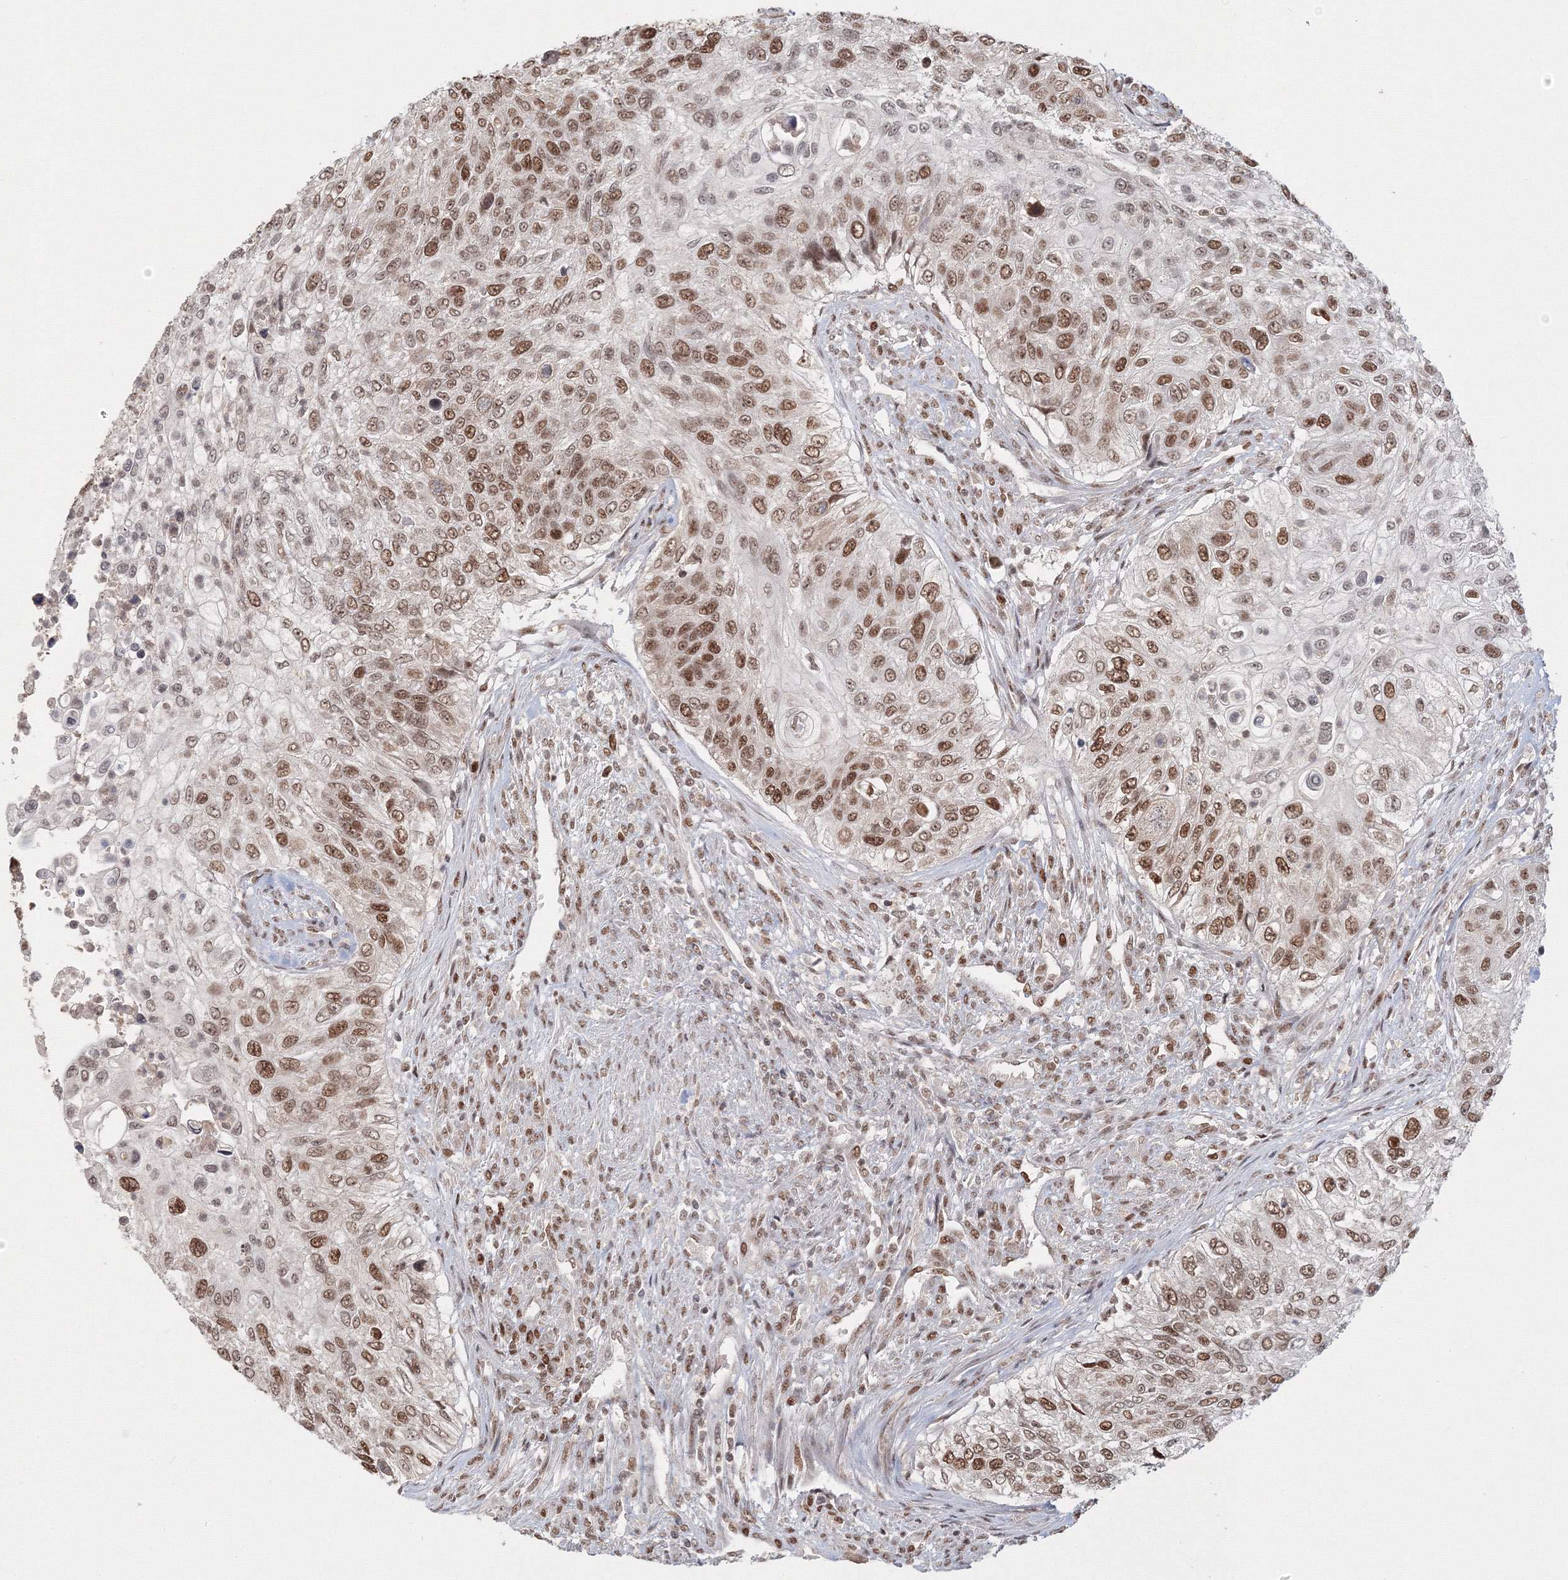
{"staining": {"intensity": "moderate", "quantity": ">75%", "location": "nuclear"}, "tissue": "urothelial cancer", "cell_type": "Tumor cells", "image_type": "cancer", "snomed": [{"axis": "morphology", "description": "Urothelial carcinoma, High grade"}, {"axis": "topography", "description": "Urinary bladder"}], "caption": "Immunohistochemical staining of urothelial cancer shows medium levels of moderate nuclear protein staining in approximately >75% of tumor cells.", "gene": "IWS1", "patient": {"sex": "female", "age": 60}}